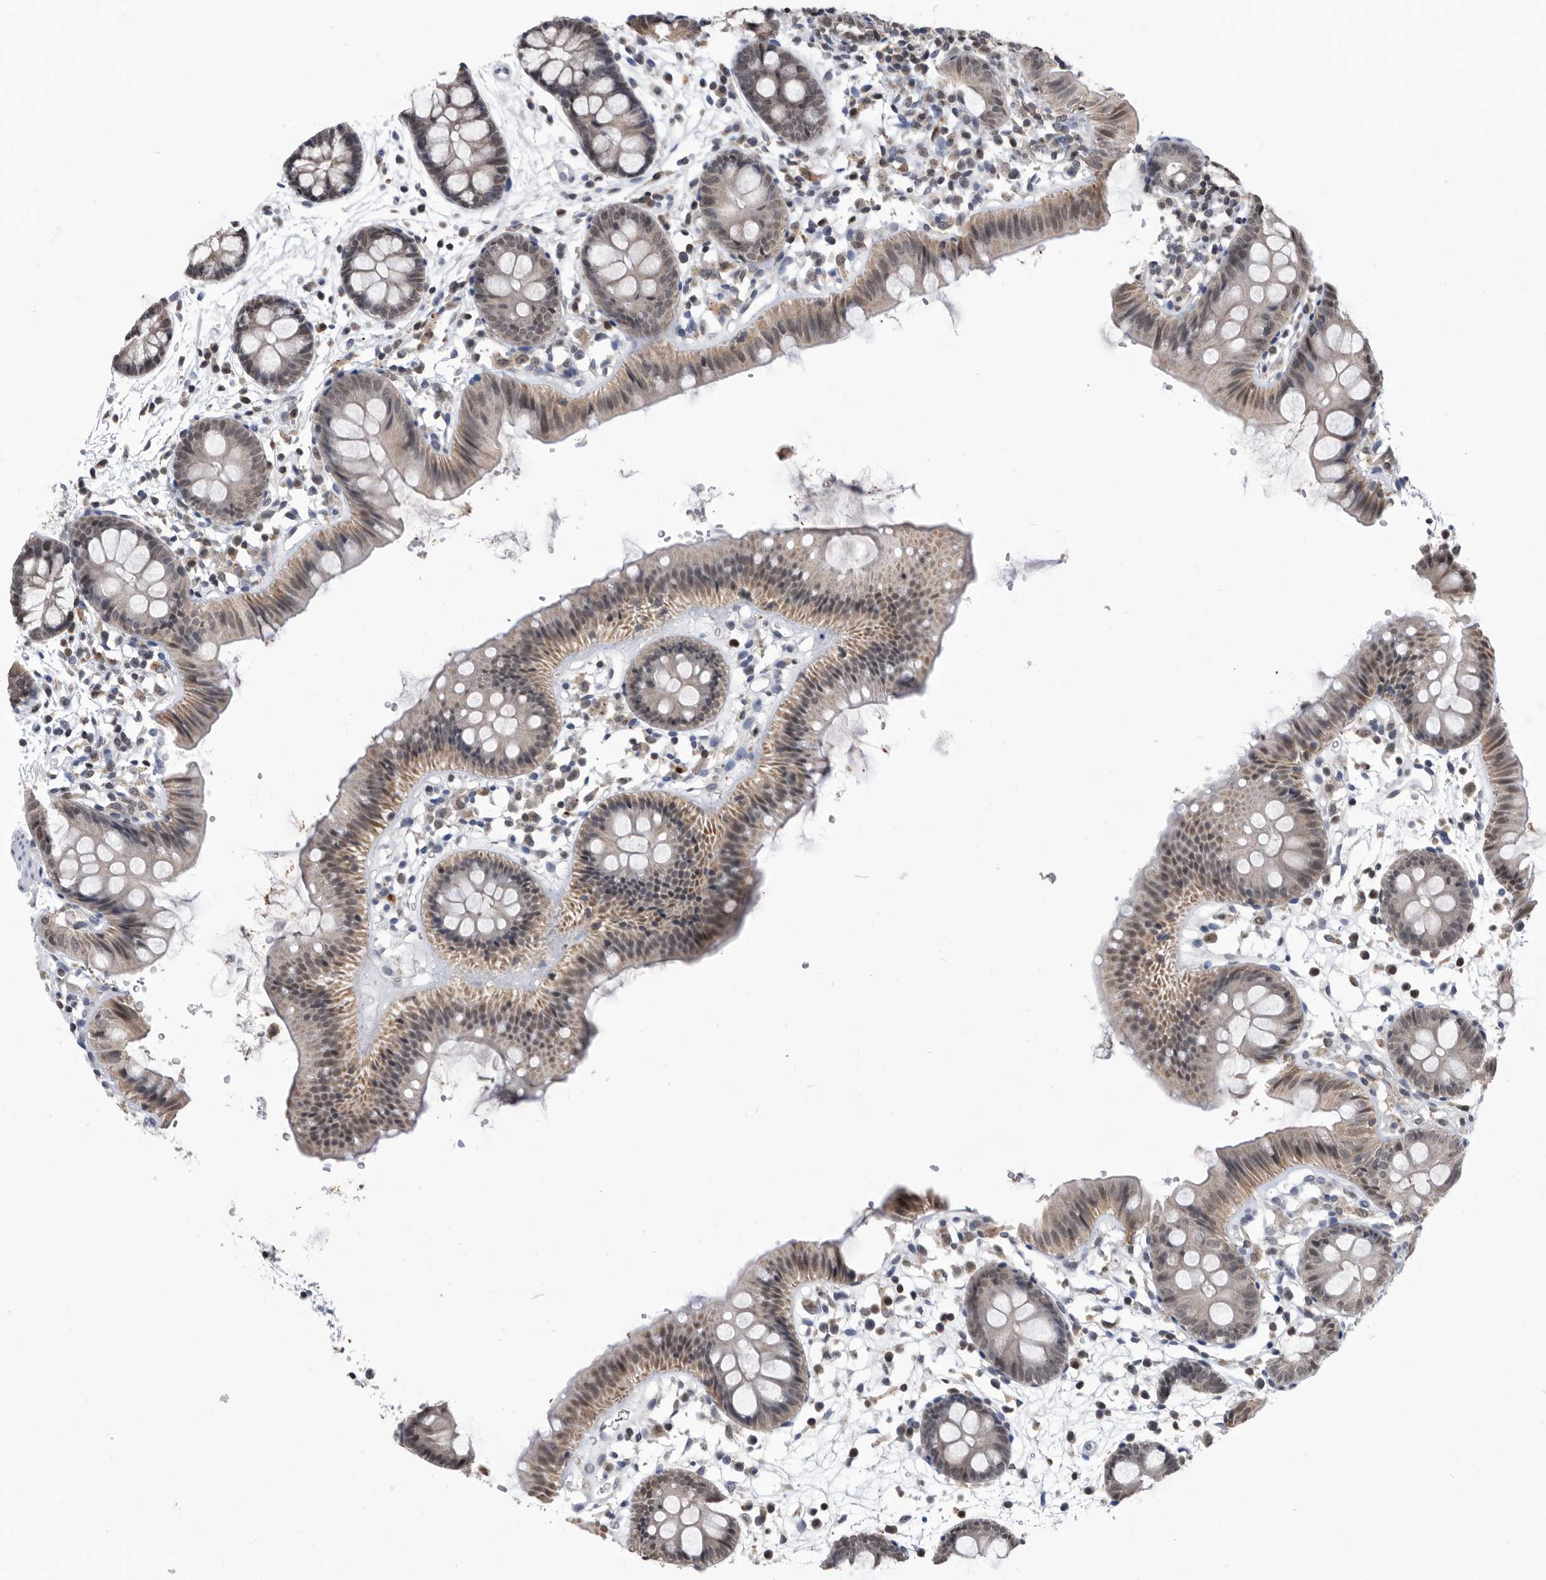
{"staining": {"intensity": "negative", "quantity": "none", "location": "none"}, "tissue": "colon", "cell_type": "Endothelial cells", "image_type": "normal", "snomed": [{"axis": "morphology", "description": "Normal tissue, NOS"}, {"axis": "topography", "description": "Colon"}], "caption": "This is an IHC histopathology image of normal human colon. There is no expression in endothelial cells.", "gene": "TSTD1", "patient": {"sex": "male", "age": 56}}